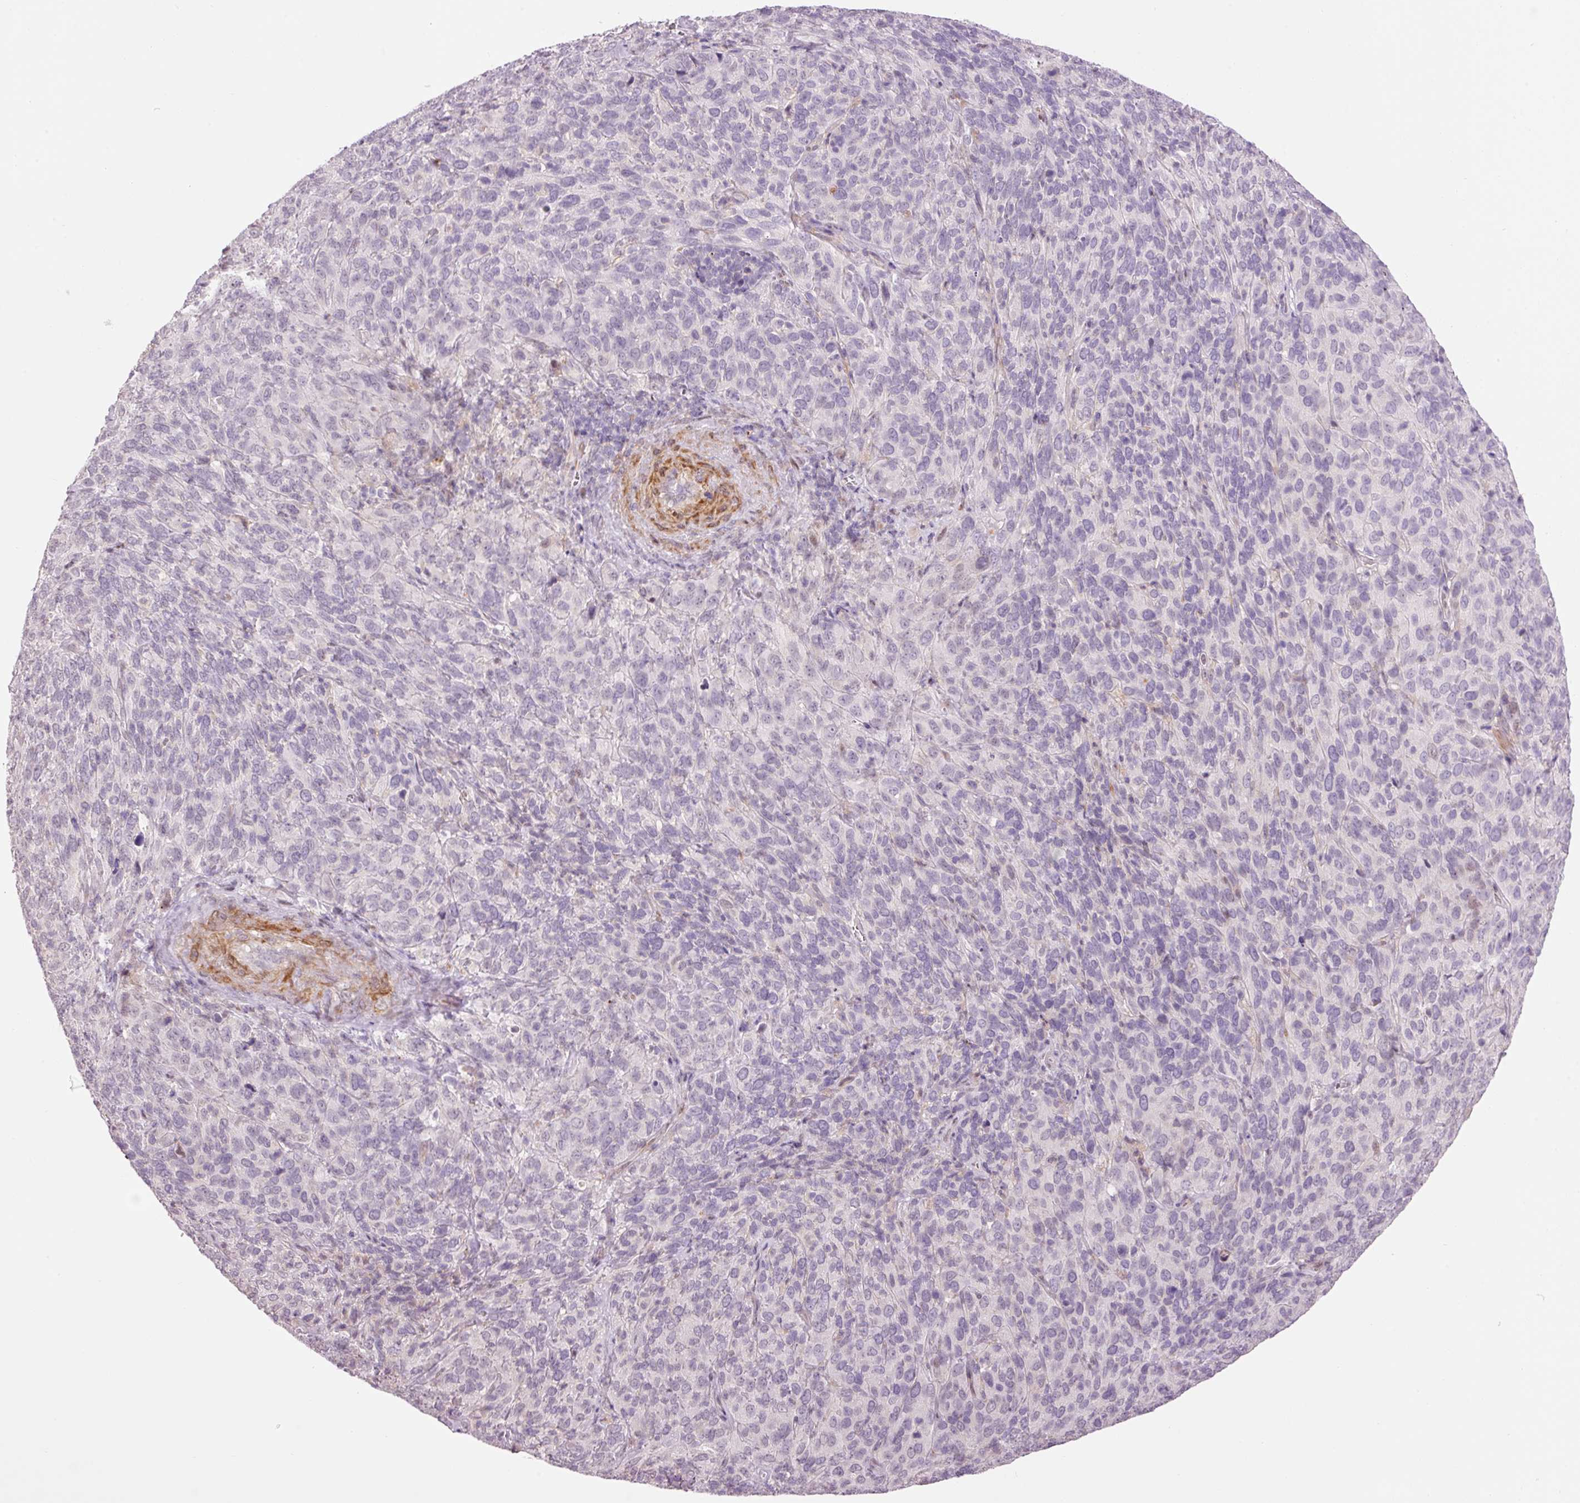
{"staining": {"intensity": "negative", "quantity": "none", "location": "none"}, "tissue": "cervical cancer", "cell_type": "Tumor cells", "image_type": "cancer", "snomed": [{"axis": "morphology", "description": "Normal tissue, NOS"}, {"axis": "morphology", "description": "Squamous cell carcinoma, NOS"}, {"axis": "topography", "description": "Cervix"}], "caption": "Tumor cells are negative for protein expression in human squamous cell carcinoma (cervical).", "gene": "HNF1A", "patient": {"sex": "female", "age": 51}}